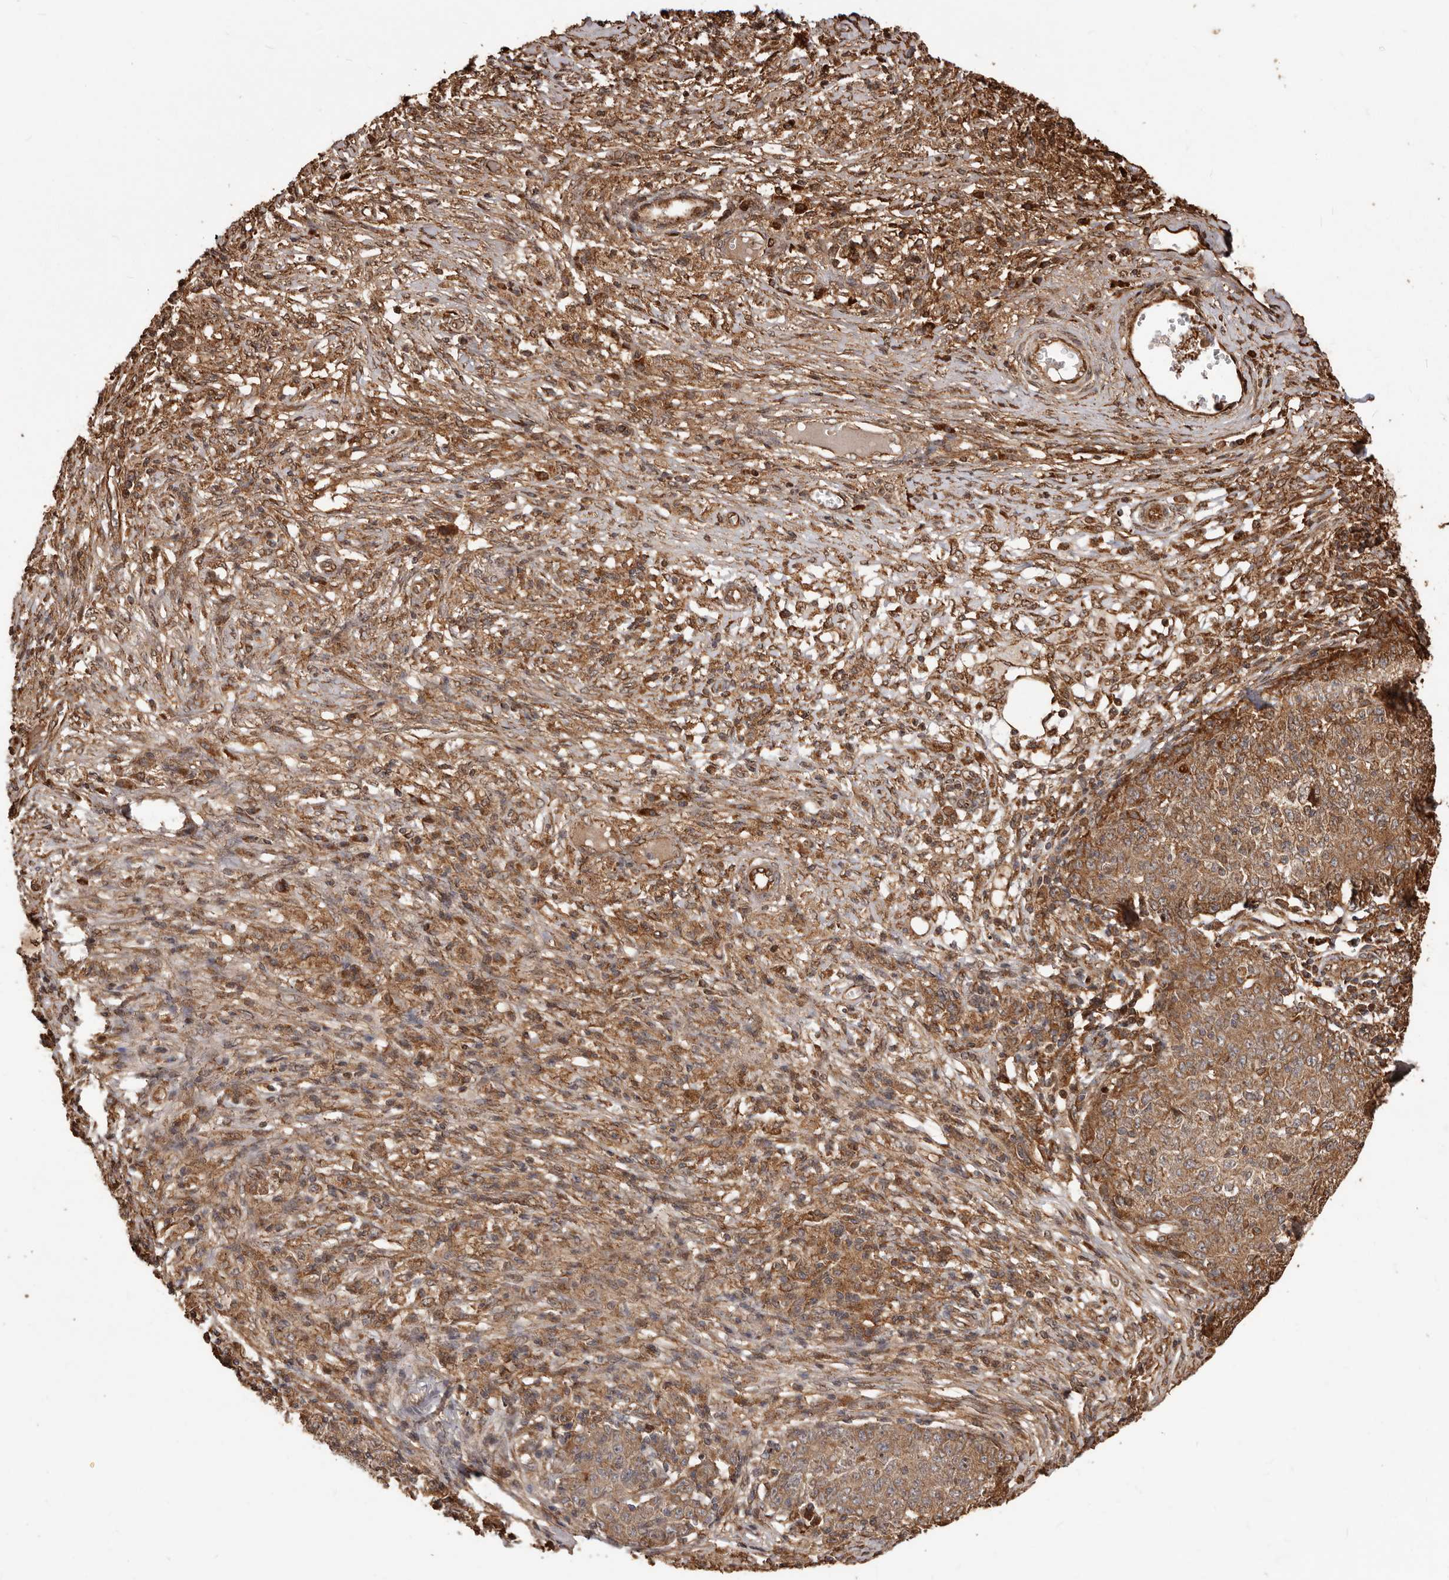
{"staining": {"intensity": "moderate", "quantity": ">75%", "location": "cytoplasmic/membranous"}, "tissue": "ovarian cancer", "cell_type": "Tumor cells", "image_type": "cancer", "snomed": [{"axis": "morphology", "description": "Carcinoma, endometroid"}, {"axis": "topography", "description": "Ovary"}], "caption": "Tumor cells exhibit medium levels of moderate cytoplasmic/membranous expression in approximately >75% of cells in human endometroid carcinoma (ovarian).", "gene": "MTO1", "patient": {"sex": "female", "age": 42}}